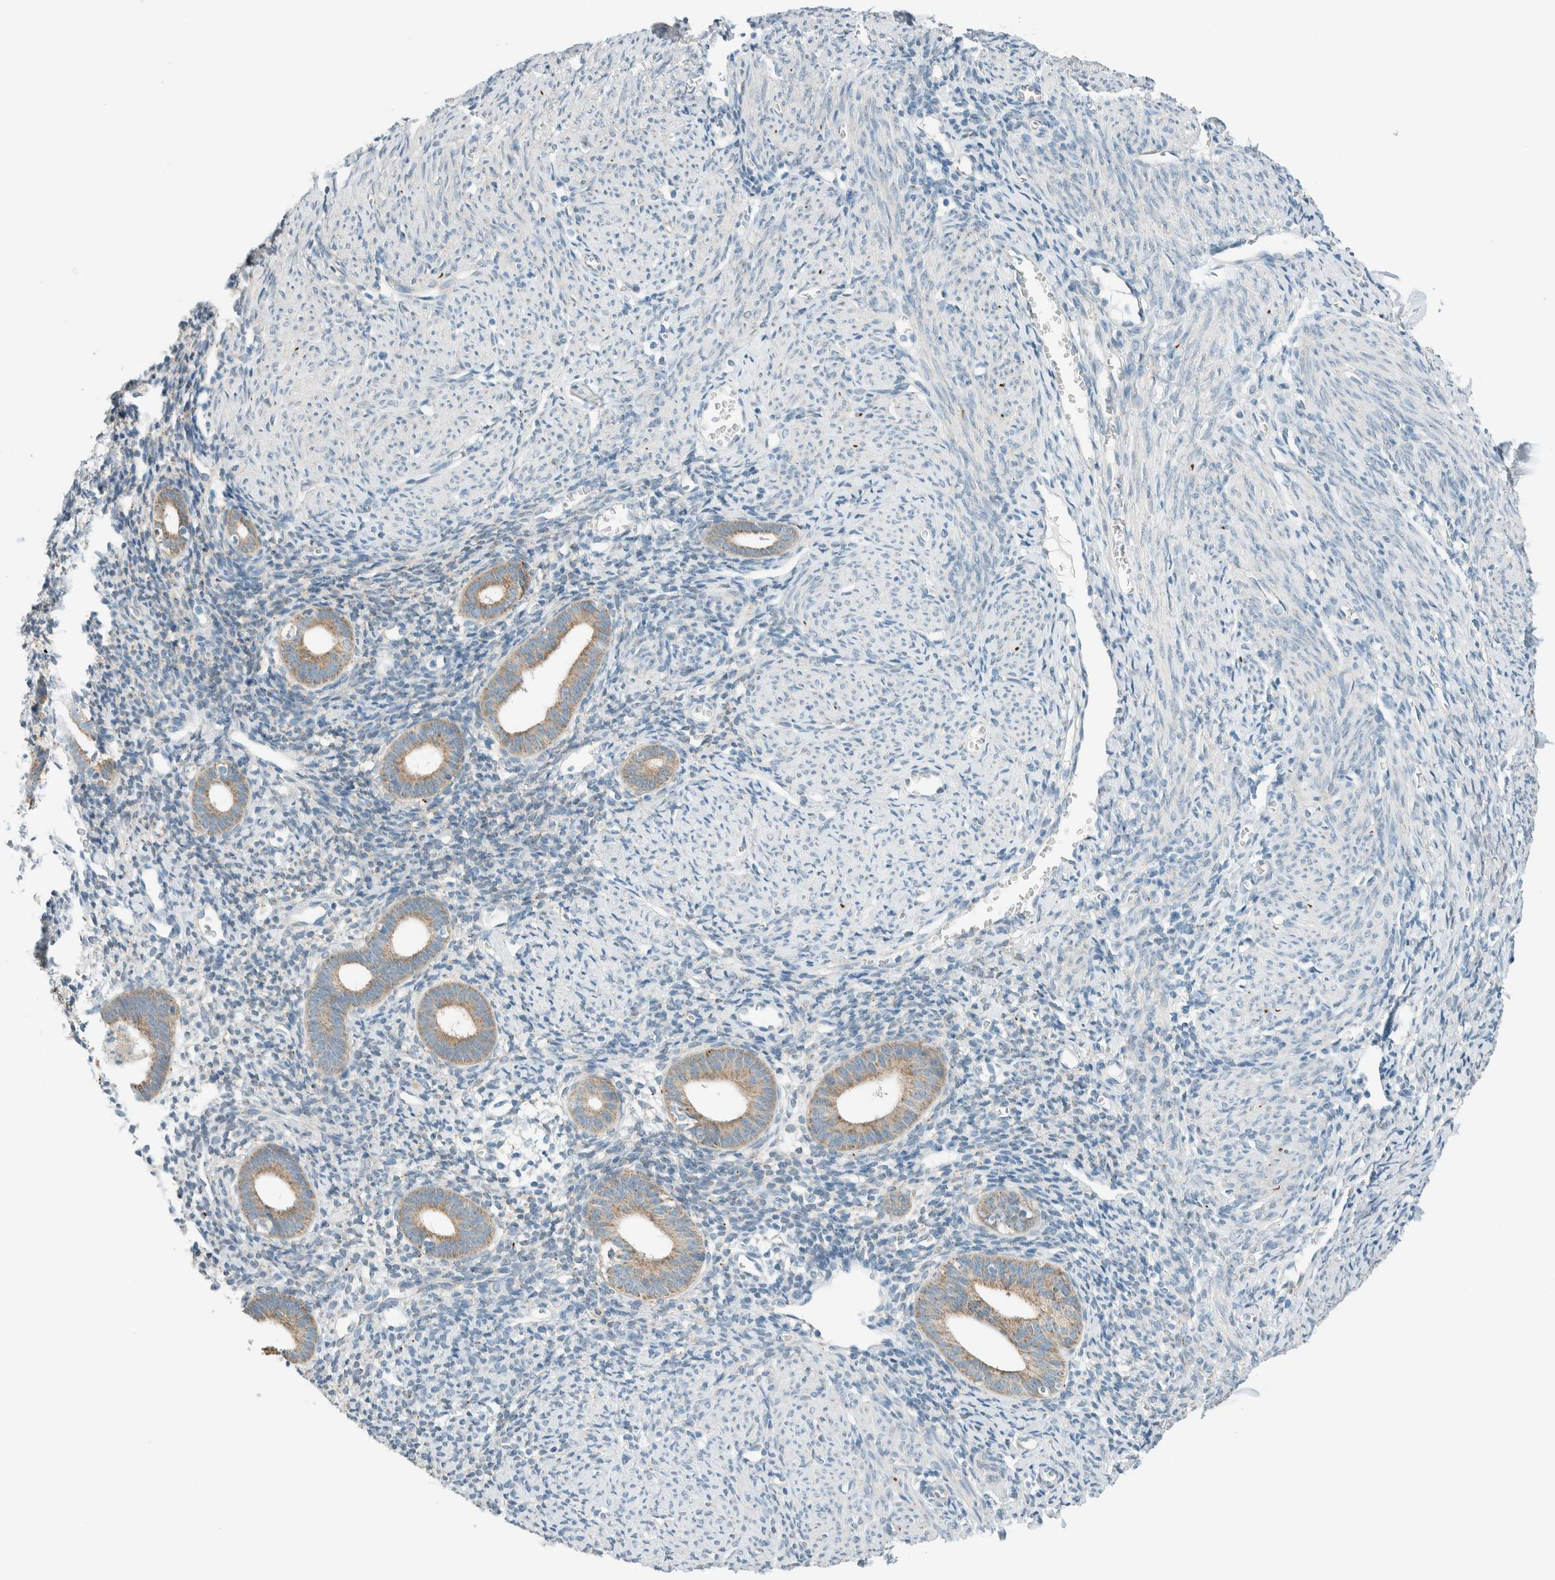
{"staining": {"intensity": "negative", "quantity": "none", "location": "none"}, "tissue": "endometrium", "cell_type": "Cells in endometrial stroma", "image_type": "normal", "snomed": [{"axis": "morphology", "description": "Normal tissue, NOS"}, {"axis": "morphology", "description": "Adenocarcinoma, NOS"}, {"axis": "topography", "description": "Endometrium"}], "caption": "High magnification brightfield microscopy of unremarkable endometrium stained with DAB (brown) and counterstained with hematoxylin (blue): cells in endometrial stroma show no significant positivity. (DAB immunohistochemistry (IHC) with hematoxylin counter stain).", "gene": "ALDH7A1", "patient": {"sex": "female", "age": 57}}